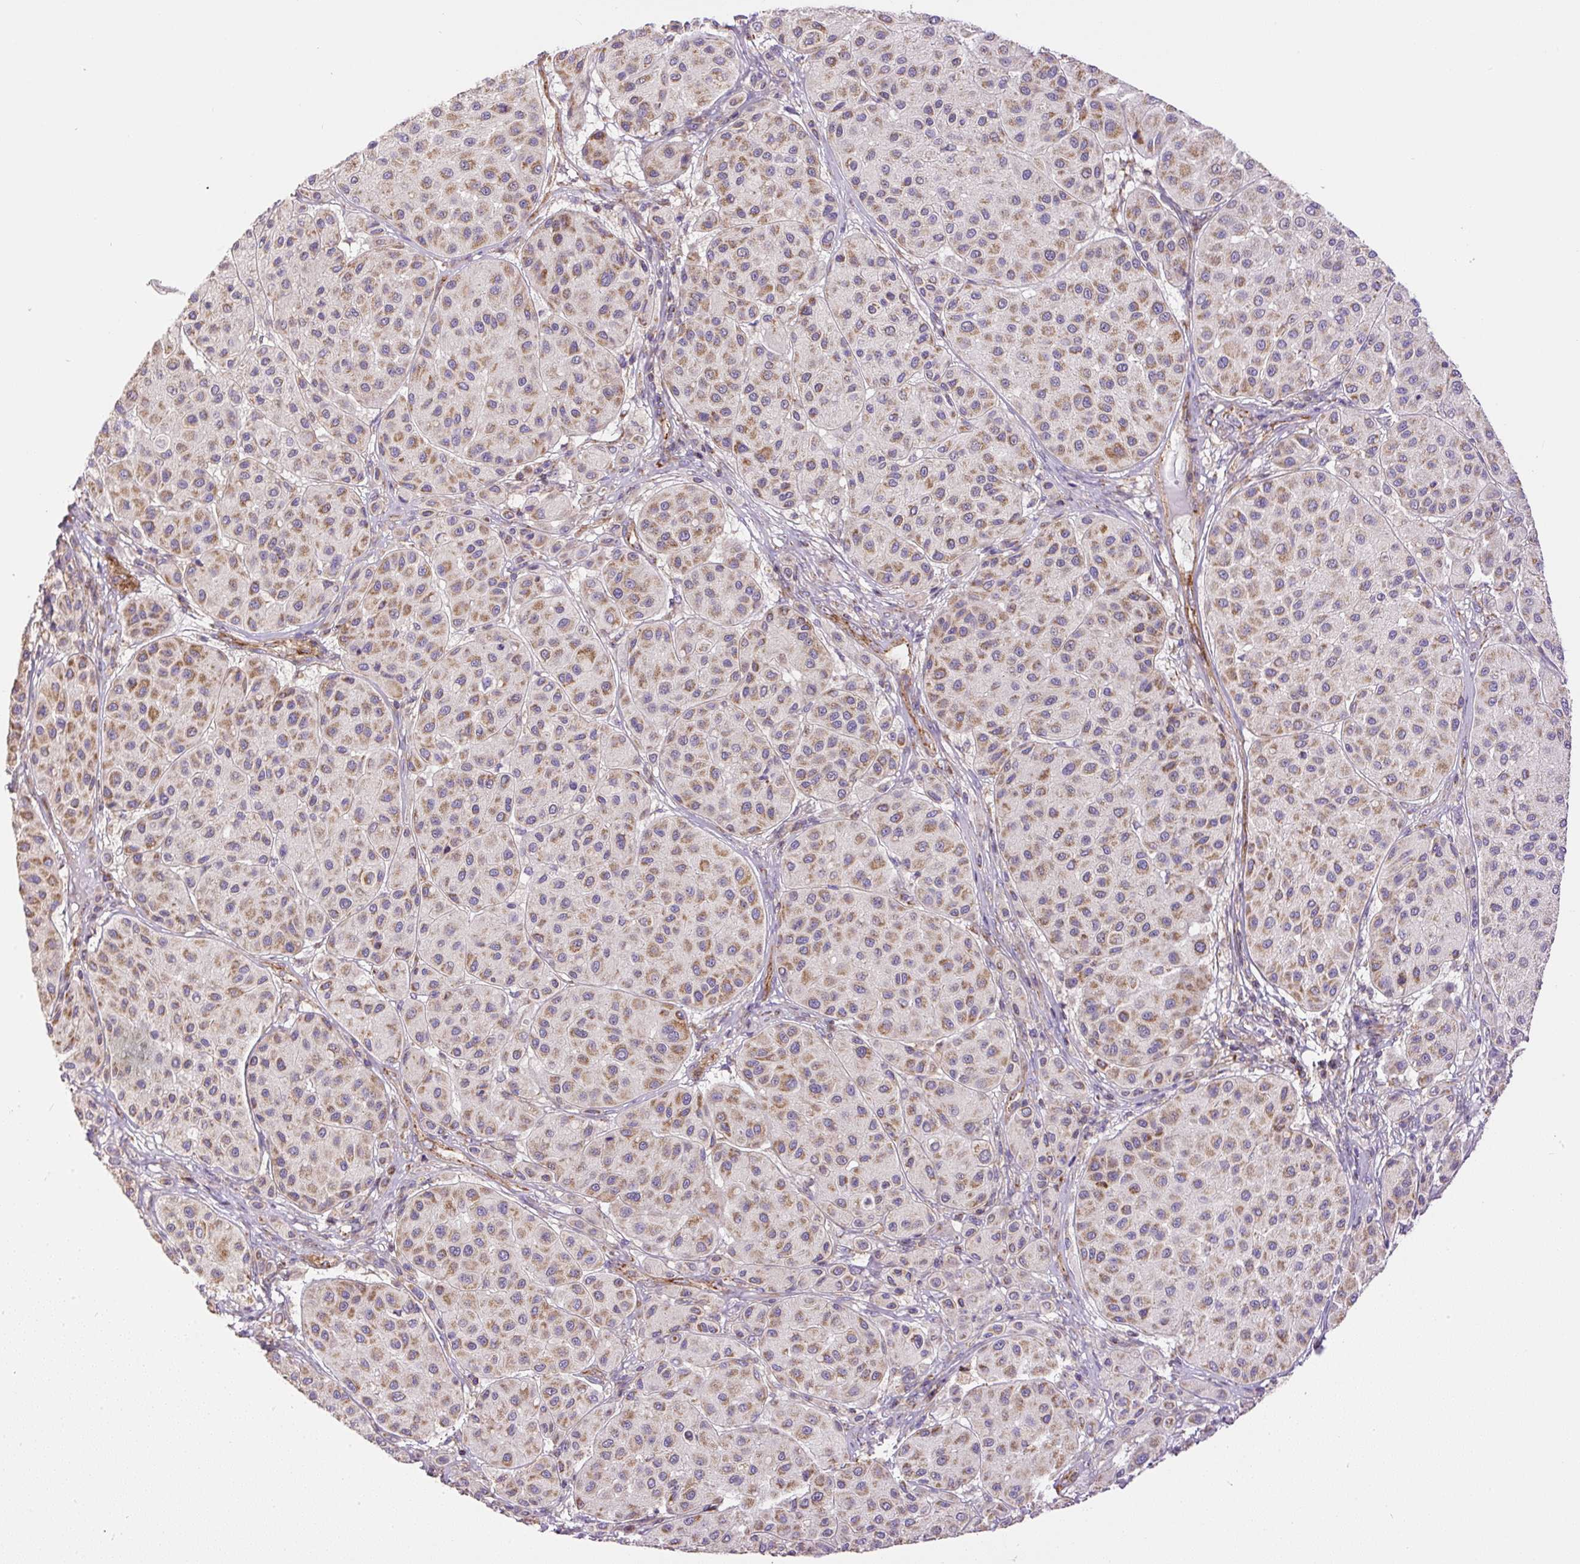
{"staining": {"intensity": "moderate", "quantity": ">75%", "location": "cytoplasmic/membranous"}, "tissue": "melanoma", "cell_type": "Tumor cells", "image_type": "cancer", "snomed": [{"axis": "morphology", "description": "Malignant melanoma, Metastatic site"}, {"axis": "topography", "description": "Smooth muscle"}], "caption": "Immunohistochemical staining of melanoma shows medium levels of moderate cytoplasmic/membranous protein positivity in about >75% of tumor cells. Nuclei are stained in blue.", "gene": "NDUFAF2", "patient": {"sex": "male", "age": 41}}